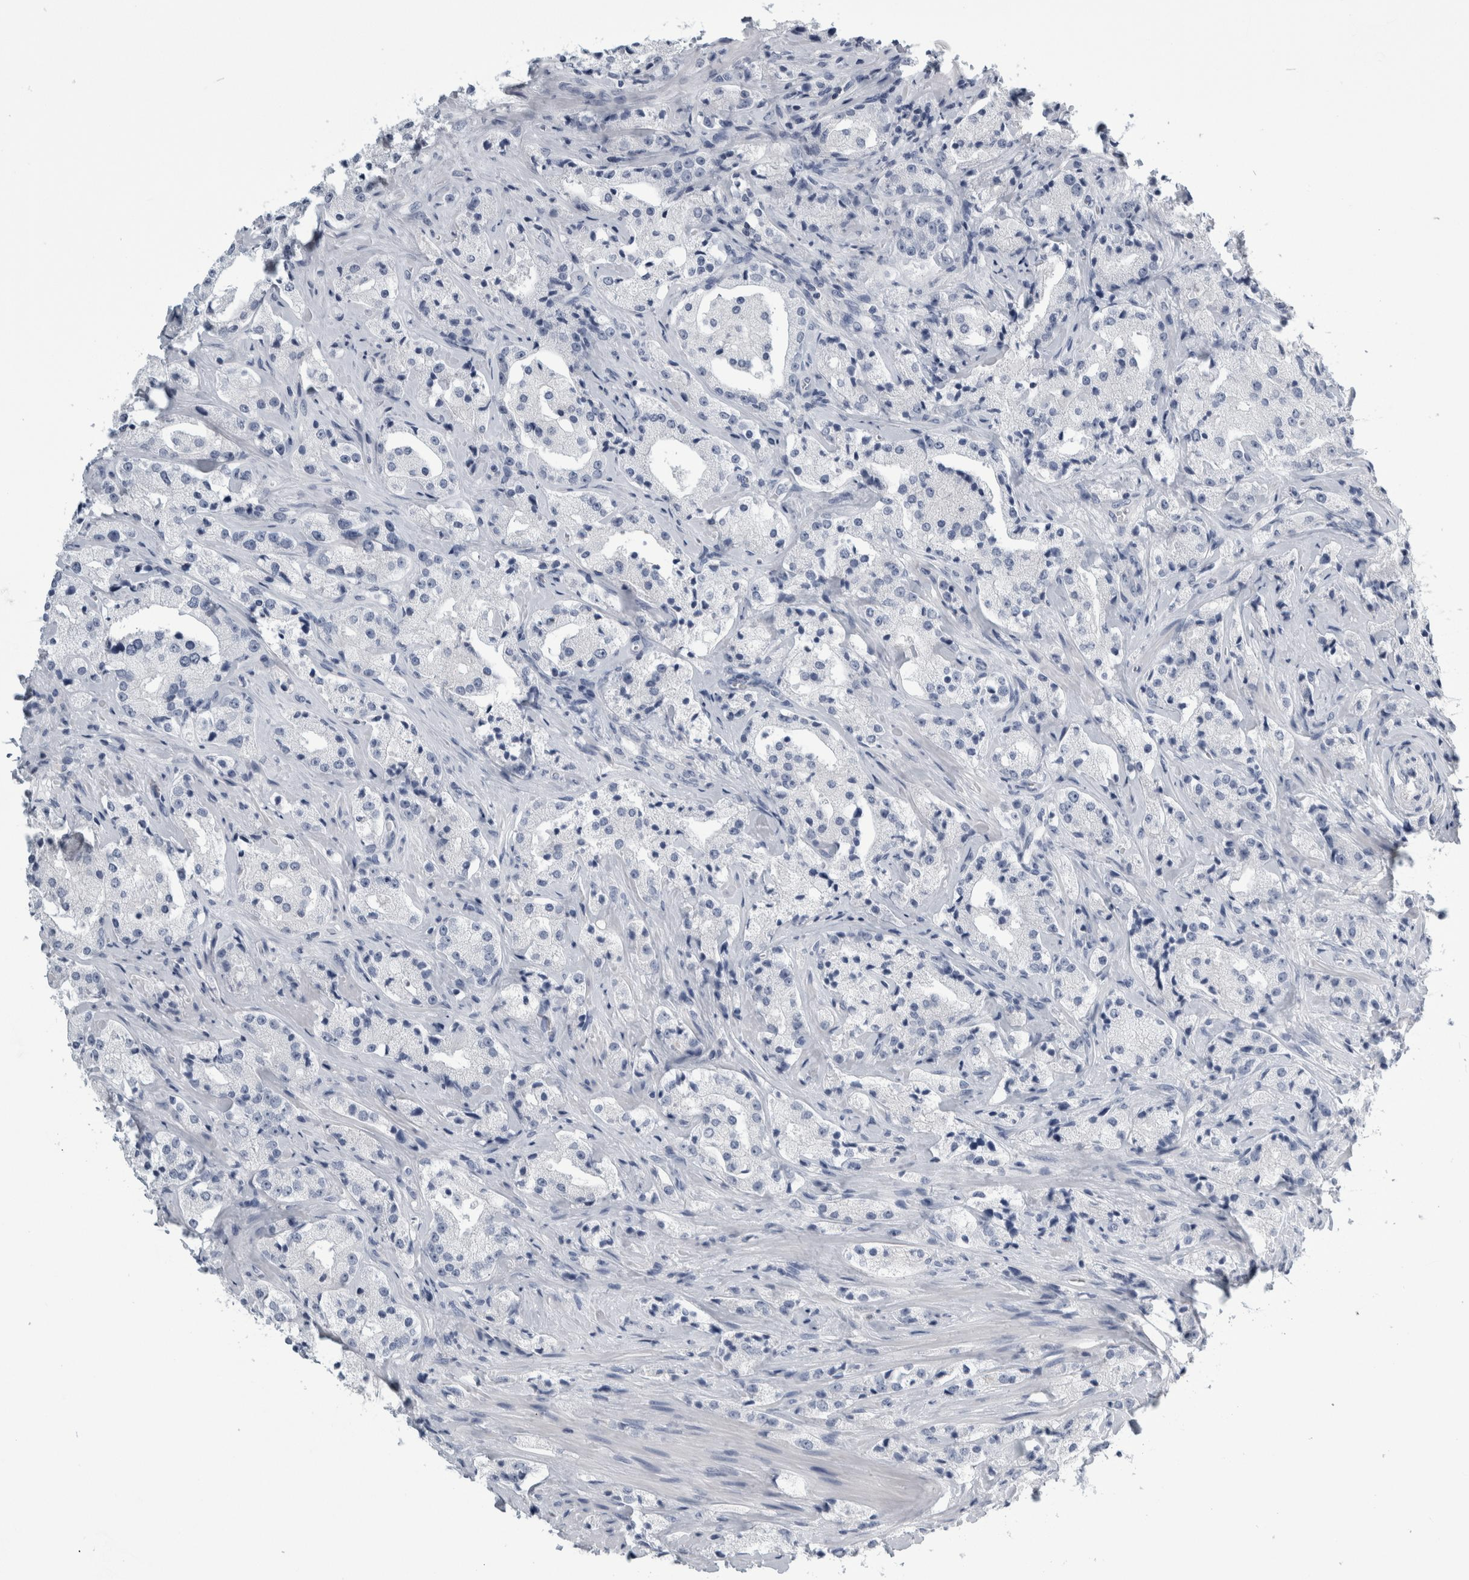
{"staining": {"intensity": "negative", "quantity": "none", "location": "none"}, "tissue": "prostate cancer", "cell_type": "Tumor cells", "image_type": "cancer", "snomed": [{"axis": "morphology", "description": "Adenocarcinoma, High grade"}, {"axis": "topography", "description": "Prostate"}], "caption": "DAB immunohistochemical staining of prostate cancer exhibits no significant positivity in tumor cells.", "gene": "ANKFY1", "patient": {"sex": "male", "age": 63}}